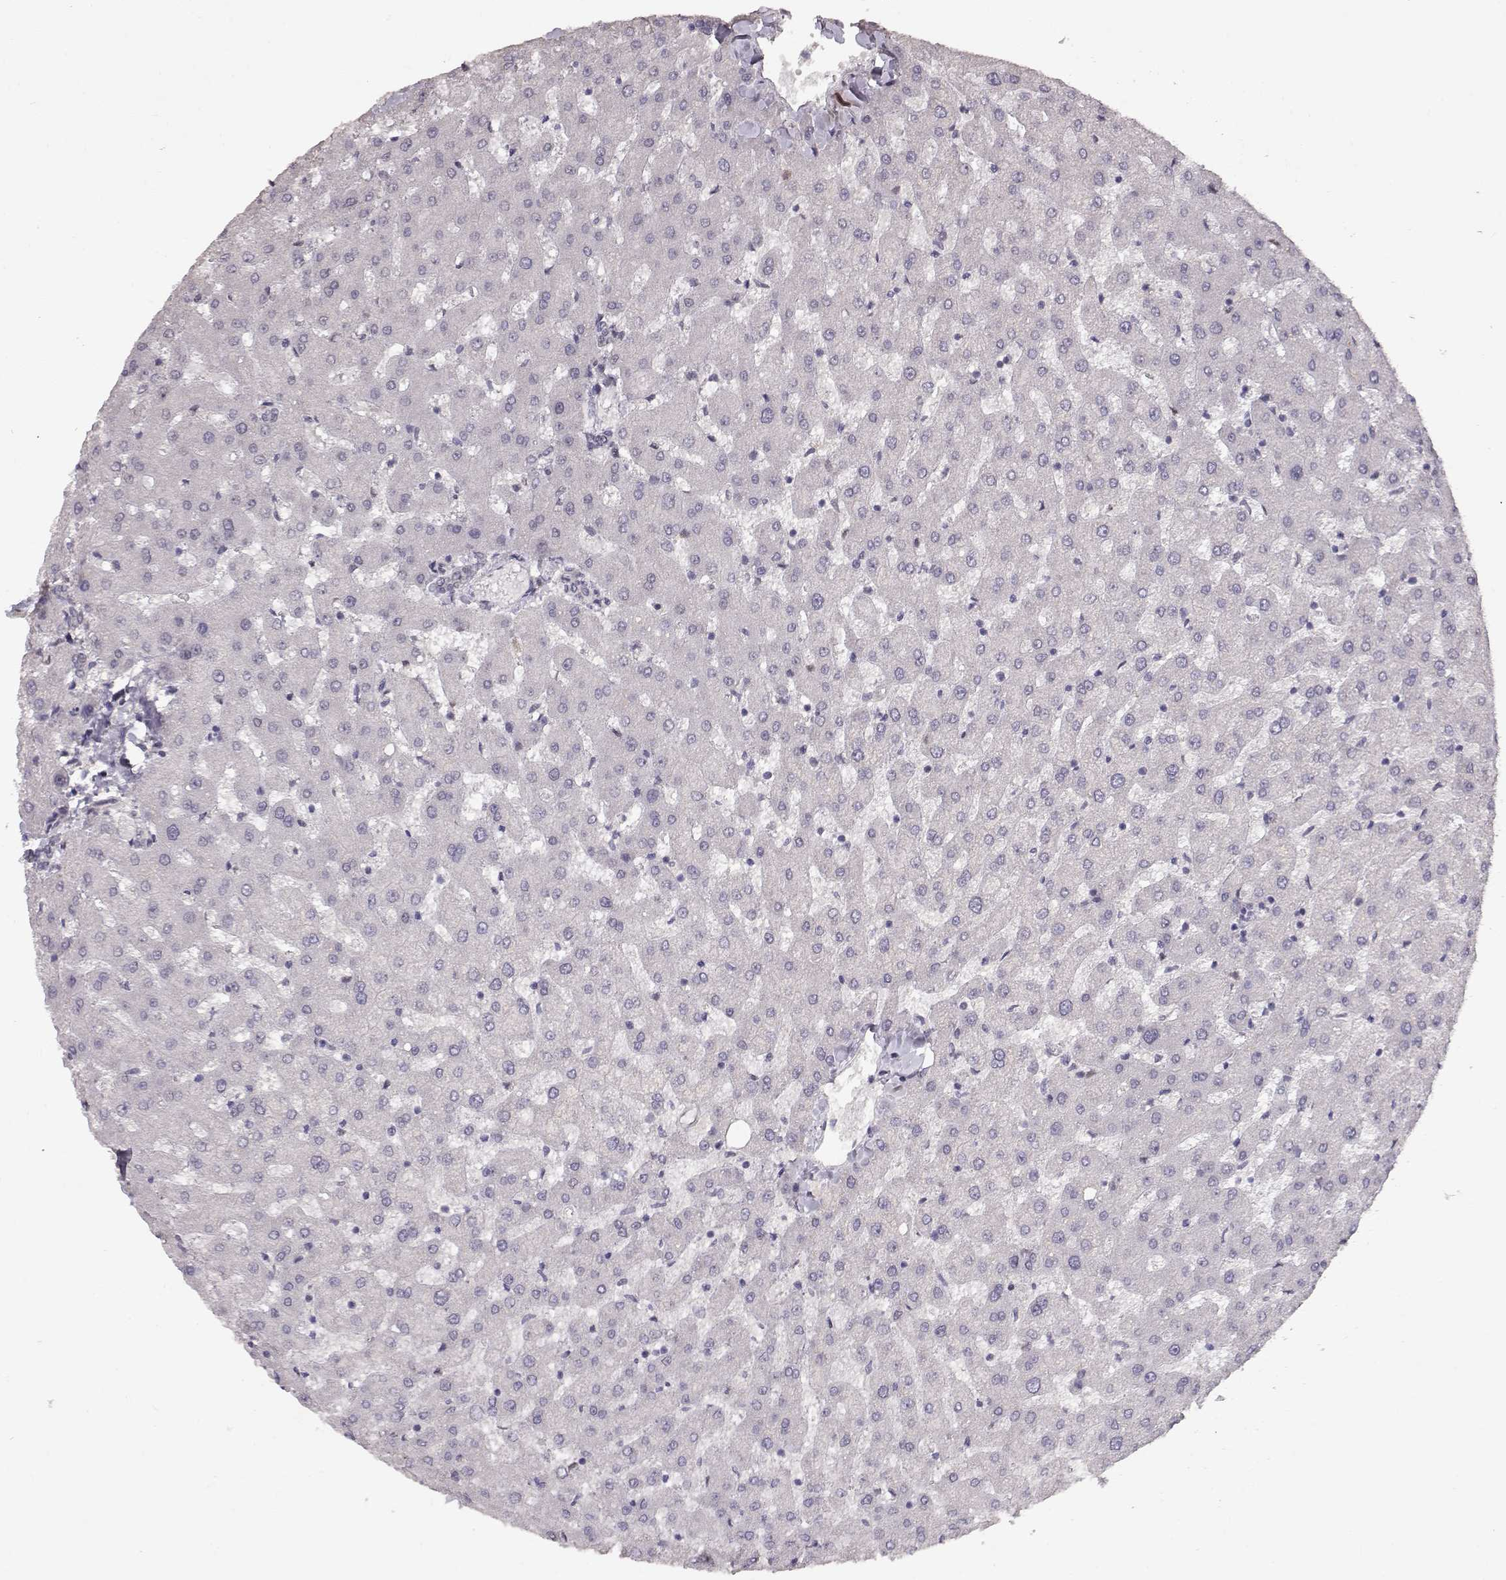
{"staining": {"intensity": "negative", "quantity": "none", "location": "none"}, "tissue": "liver", "cell_type": "Cholangiocytes", "image_type": "normal", "snomed": [{"axis": "morphology", "description": "Normal tissue, NOS"}, {"axis": "topography", "description": "Liver"}], "caption": "A high-resolution micrograph shows IHC staining of benign liver, which displays no significant positivity in cholangiocytes. The staining was performed using DAB to visualize the protein expression in brown, while the nuclei were stained in blue with hematoxylin (Magnification: 20x).", "gene": "CDK4", "patient": {"sex": "female", "age": 50}}